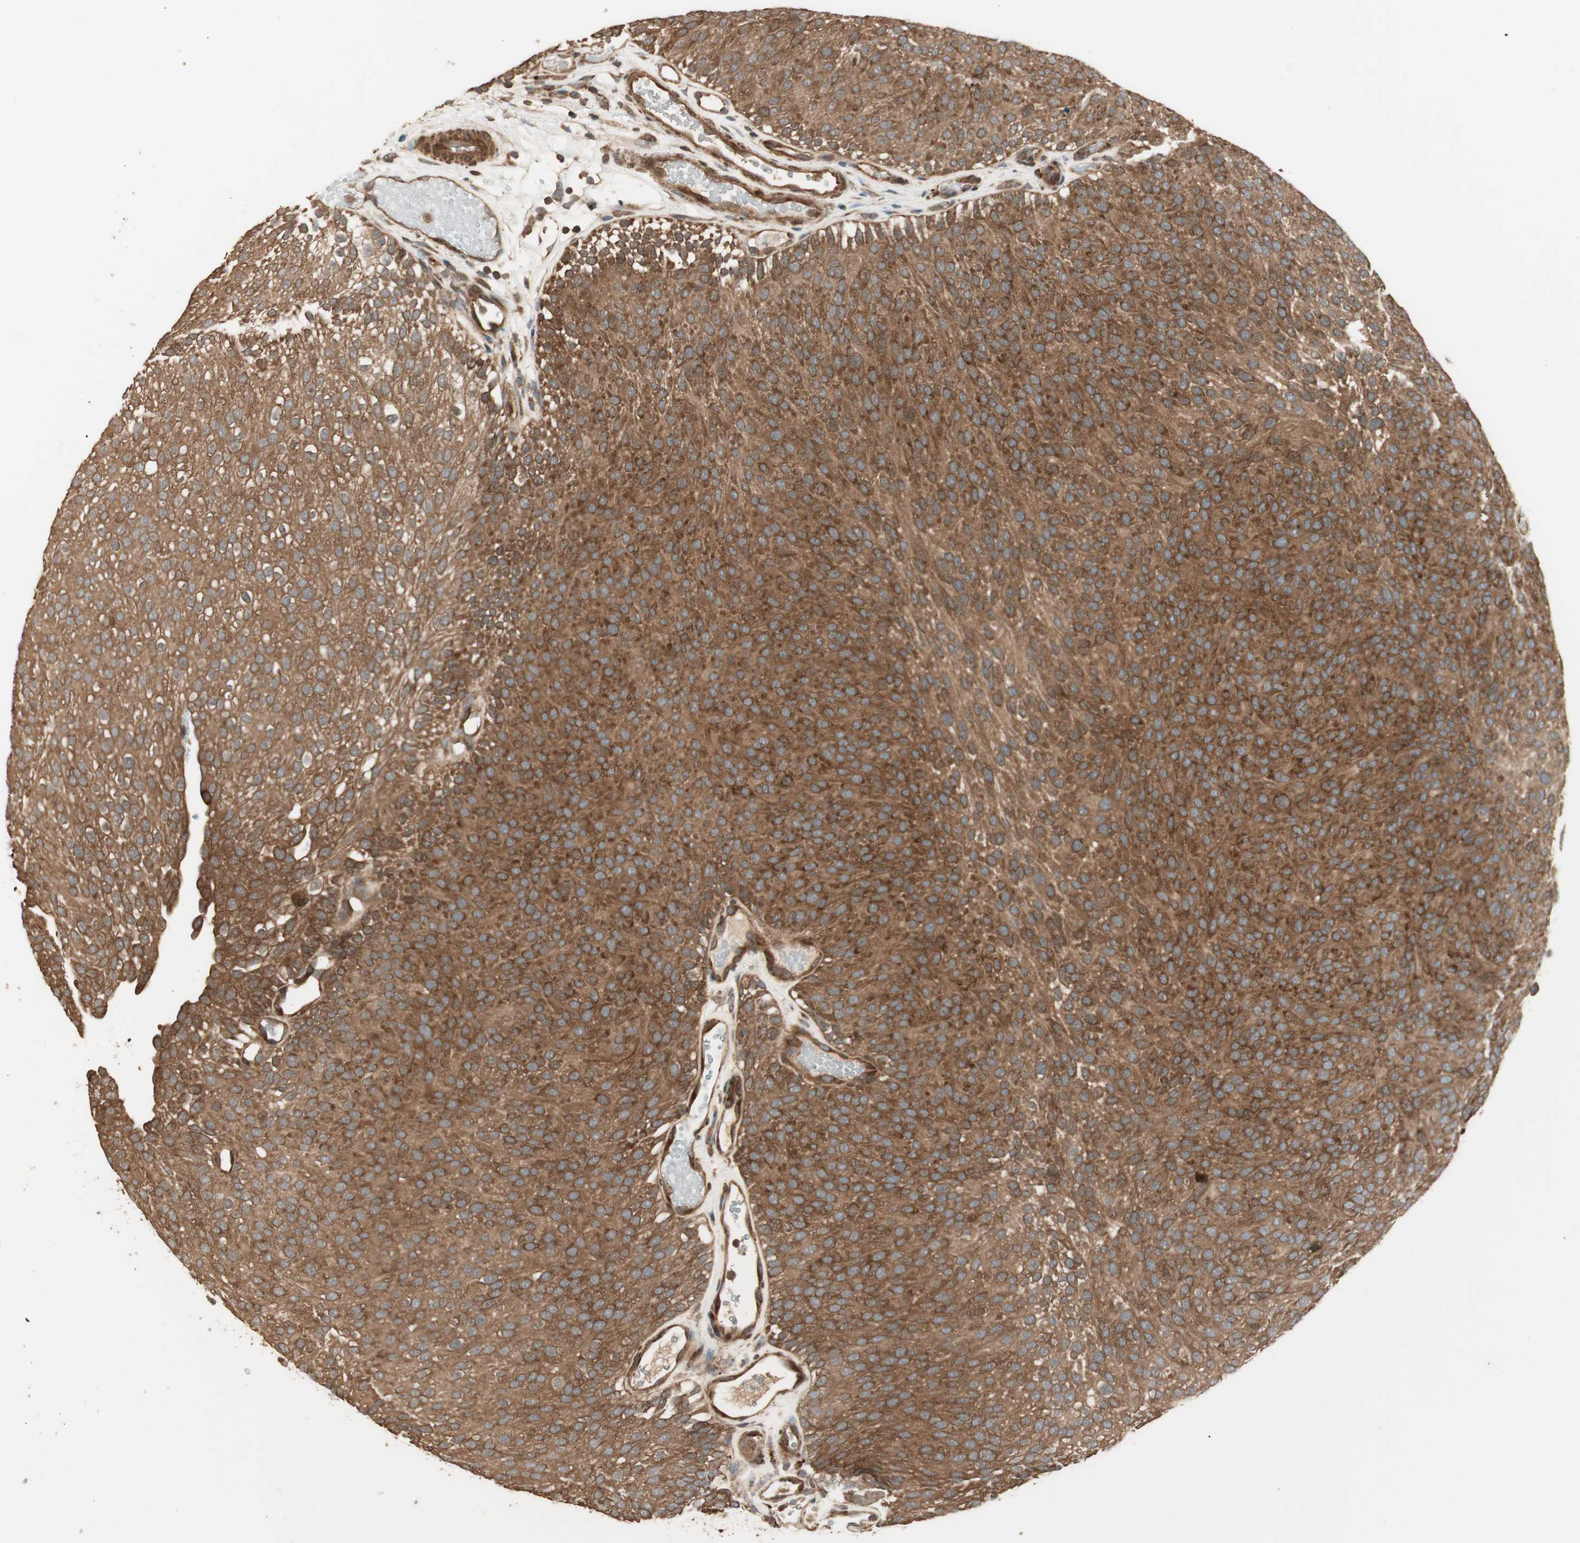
{"staining": {"intensity": "strong", "quantity": ">75%", "location": "cytoplasmic/membranous"}, "tissue": "urothelial cancer", "cell_type": "Tumor cells", "image_type": "cancer", "snomed": [{"axis": "morphology", "description": "Urothelial carcinoma, Low grade"}, {"axis": "topography", "description": "Urinary bladder"}], "caption": "A histopathology image of human low-grade urothelial carcinoma stained for a protein exhibits strong cytoplasmic/membranous brown staining in tumor cells.", "gene": "CNOT4", "patient": {"sex": "male", "age": 78}}